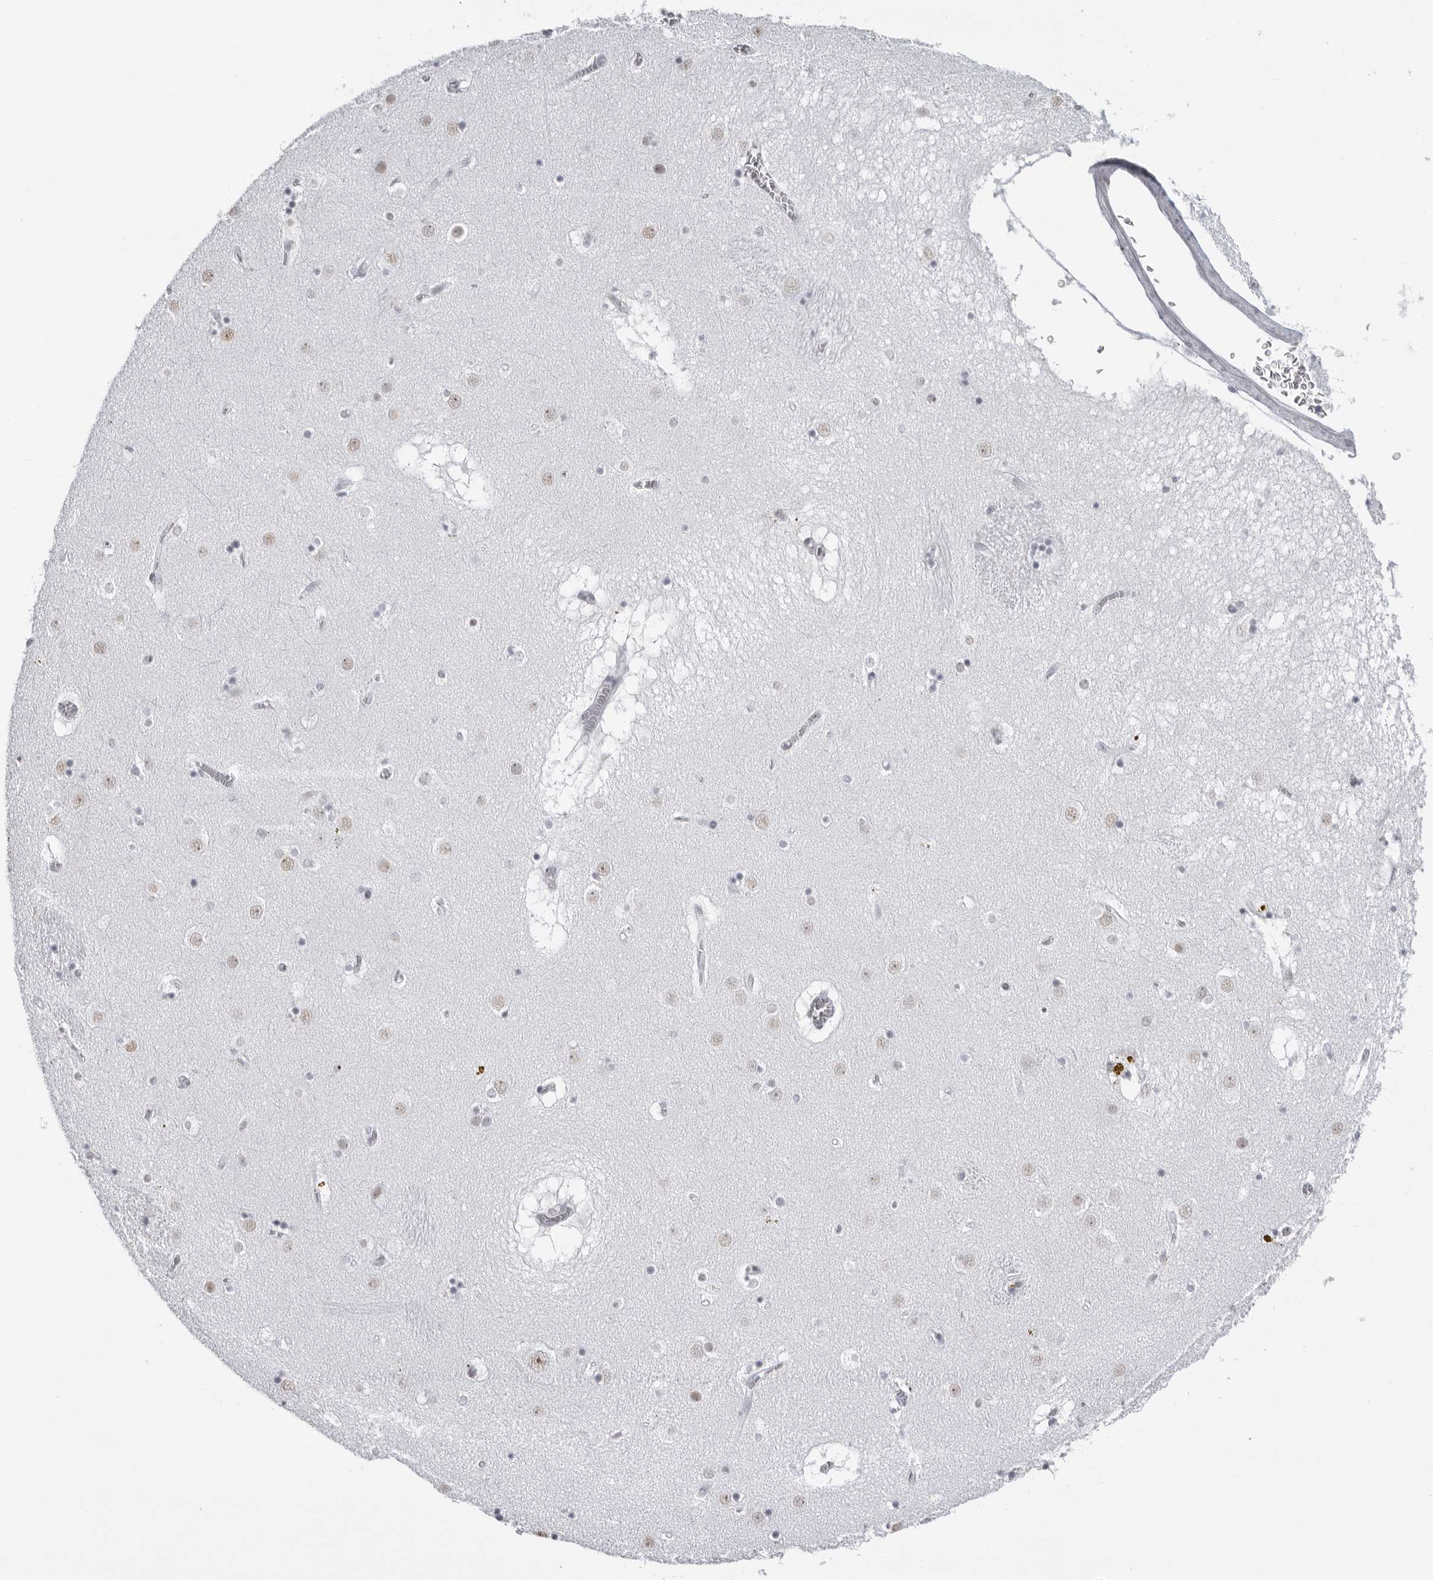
{"staining": {"intensity": "negative", "quantity": "none", "location": "none"}, "tissue": "caudate", "cell_type": "Glial cells", "image_type": "normal", "snomed": [{"axis": "morphology", "description": "Normal tissue, NOS"}, {"axis": "topography", "description": "Lateral ventricle wall"}], "caption": "High power microscopy histopathology image of an IHC histopathology image of normal caudate, revealing no significant positivity in glial cells.", "gene": "ESPN", "patient": {"sex": "male", "age": 70}}